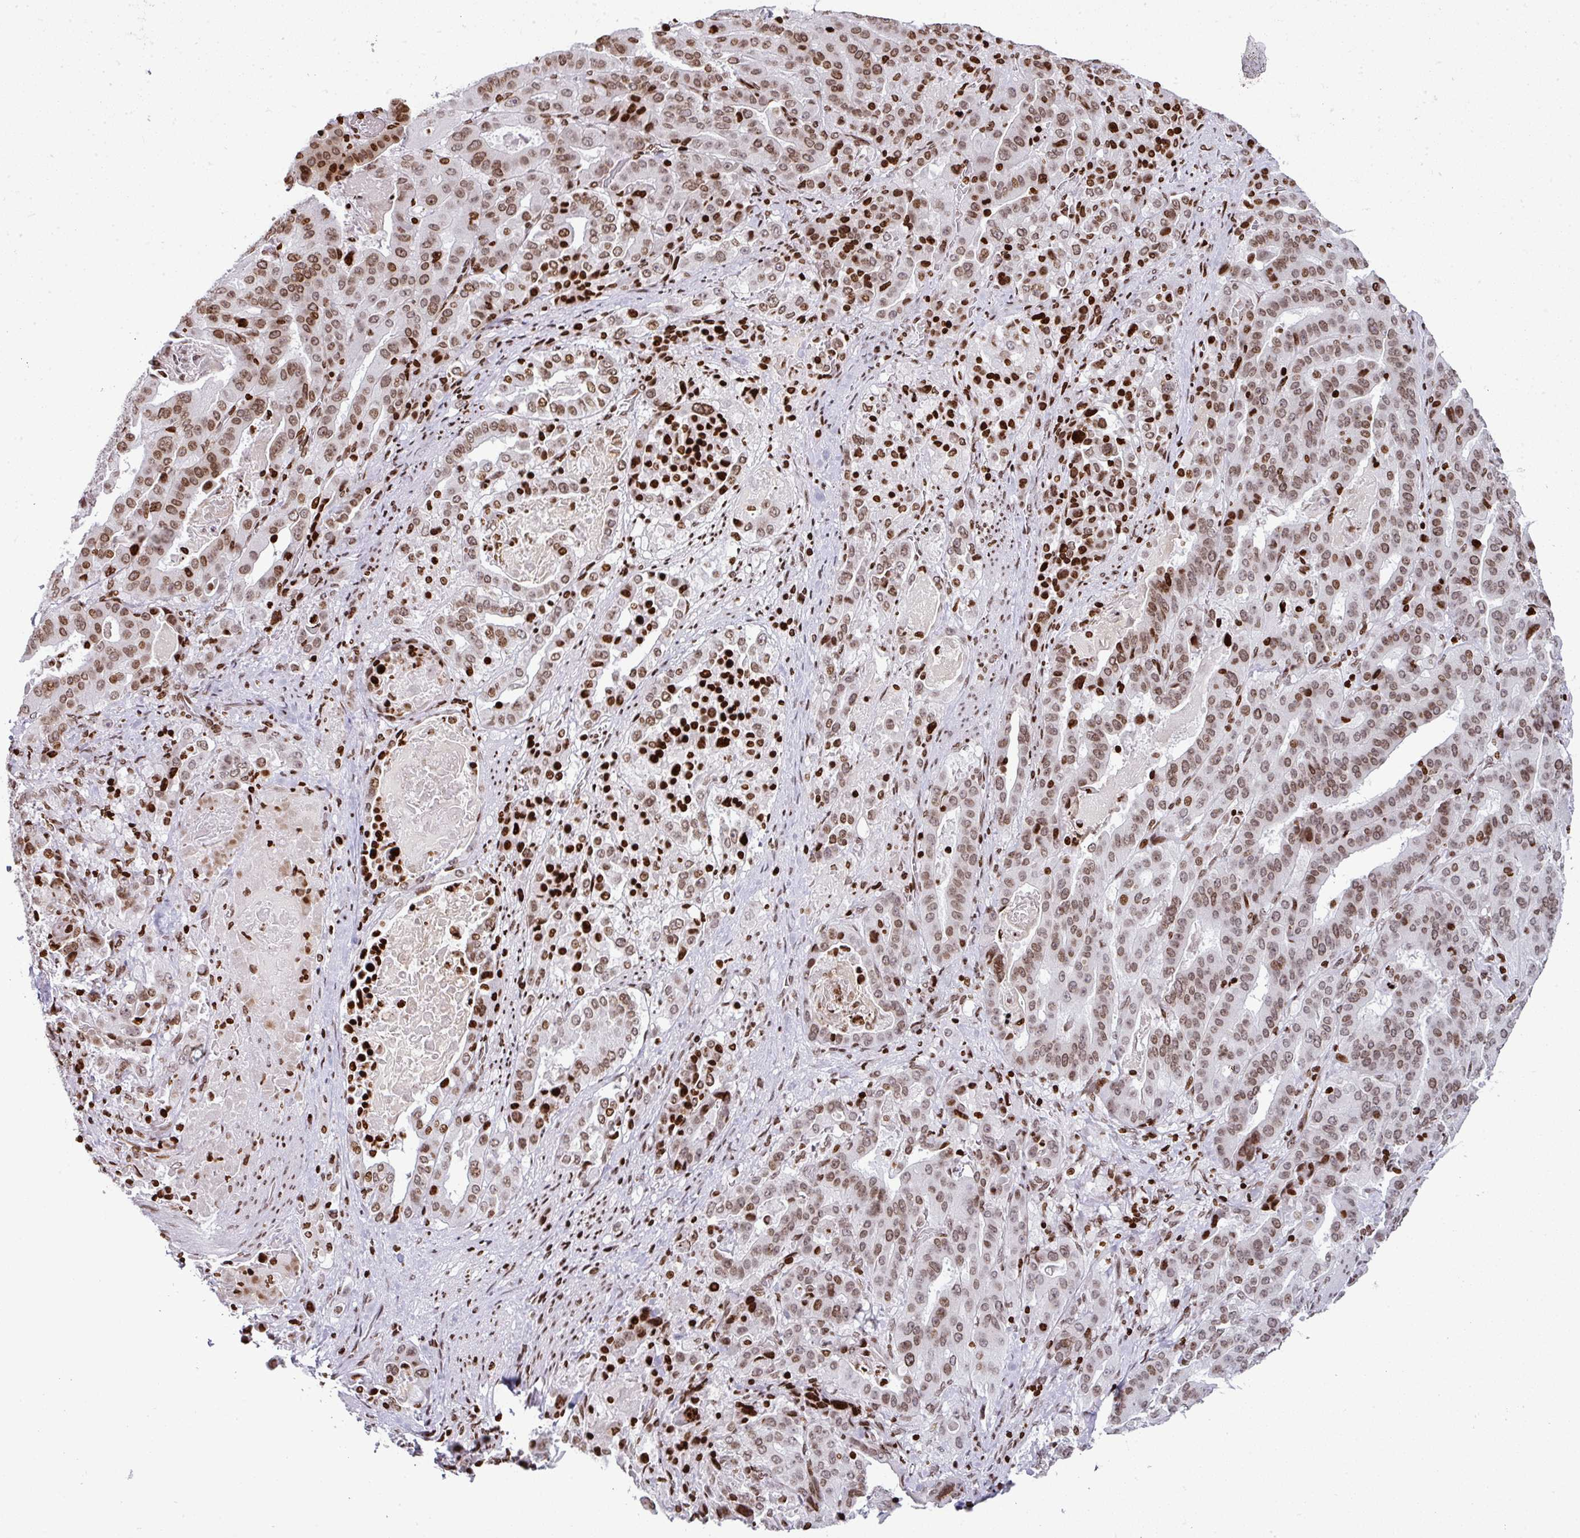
{"staining": {"intensity": "moderate", "quantity": ">75%", "location": "nuclear"}, "tissue": "stomach cancer", "cell_type": "Tumor cells", "image_type": "cancer", "snomed": [{"axis": "morphology", "description": "Adenocarcinoma, NOS"}, {"axis": "topography", "description": "Stomach"}], "caption": "Brown immunohistochemical staining in human adenocarcinoma (stomach) reveals moderate nuclear expression in about >75% of tumor cells.", "gene": "RASL11A", "patient": {"sex": "male", "age": 48}}